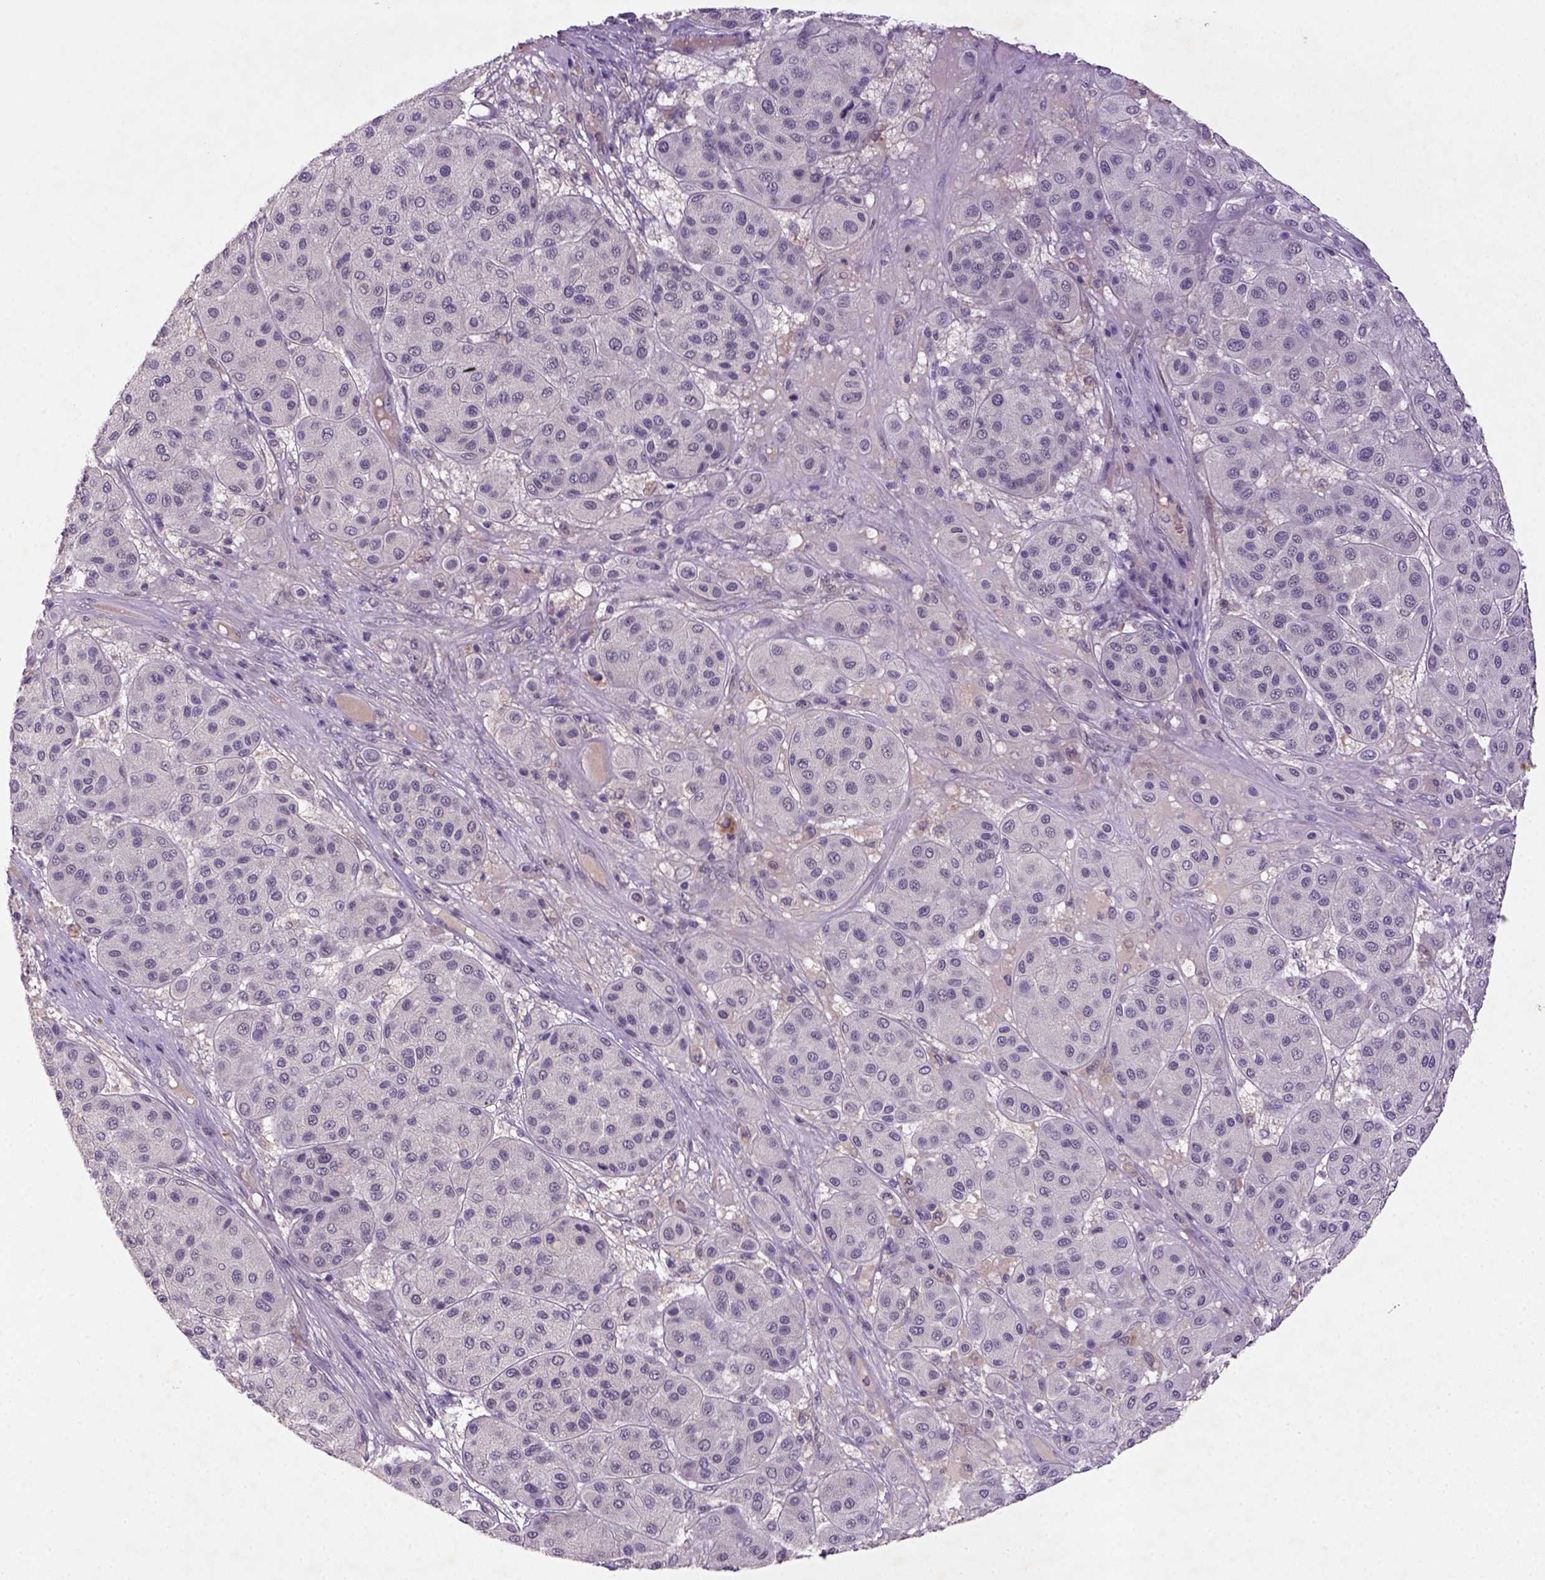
{"staining": {"intensity": "negative", "quantity": "none", "location": "none"}, "tissue": "melanoma", "cell_type": "Tumor cells", "image_type": "cancer", "snomed": [{"axis": "morphology", "description": "Malignant melanoma, Metastatic site"}, {"axis": "topography", "description": "Smooth muscle"}], "caption": "Human melanoma stained for a protein using immunohistochemistry (IHC) reveals no staining in tumor cells.", "gene": "NLGN2", "patient": {"sex": "male", "age": 41}}